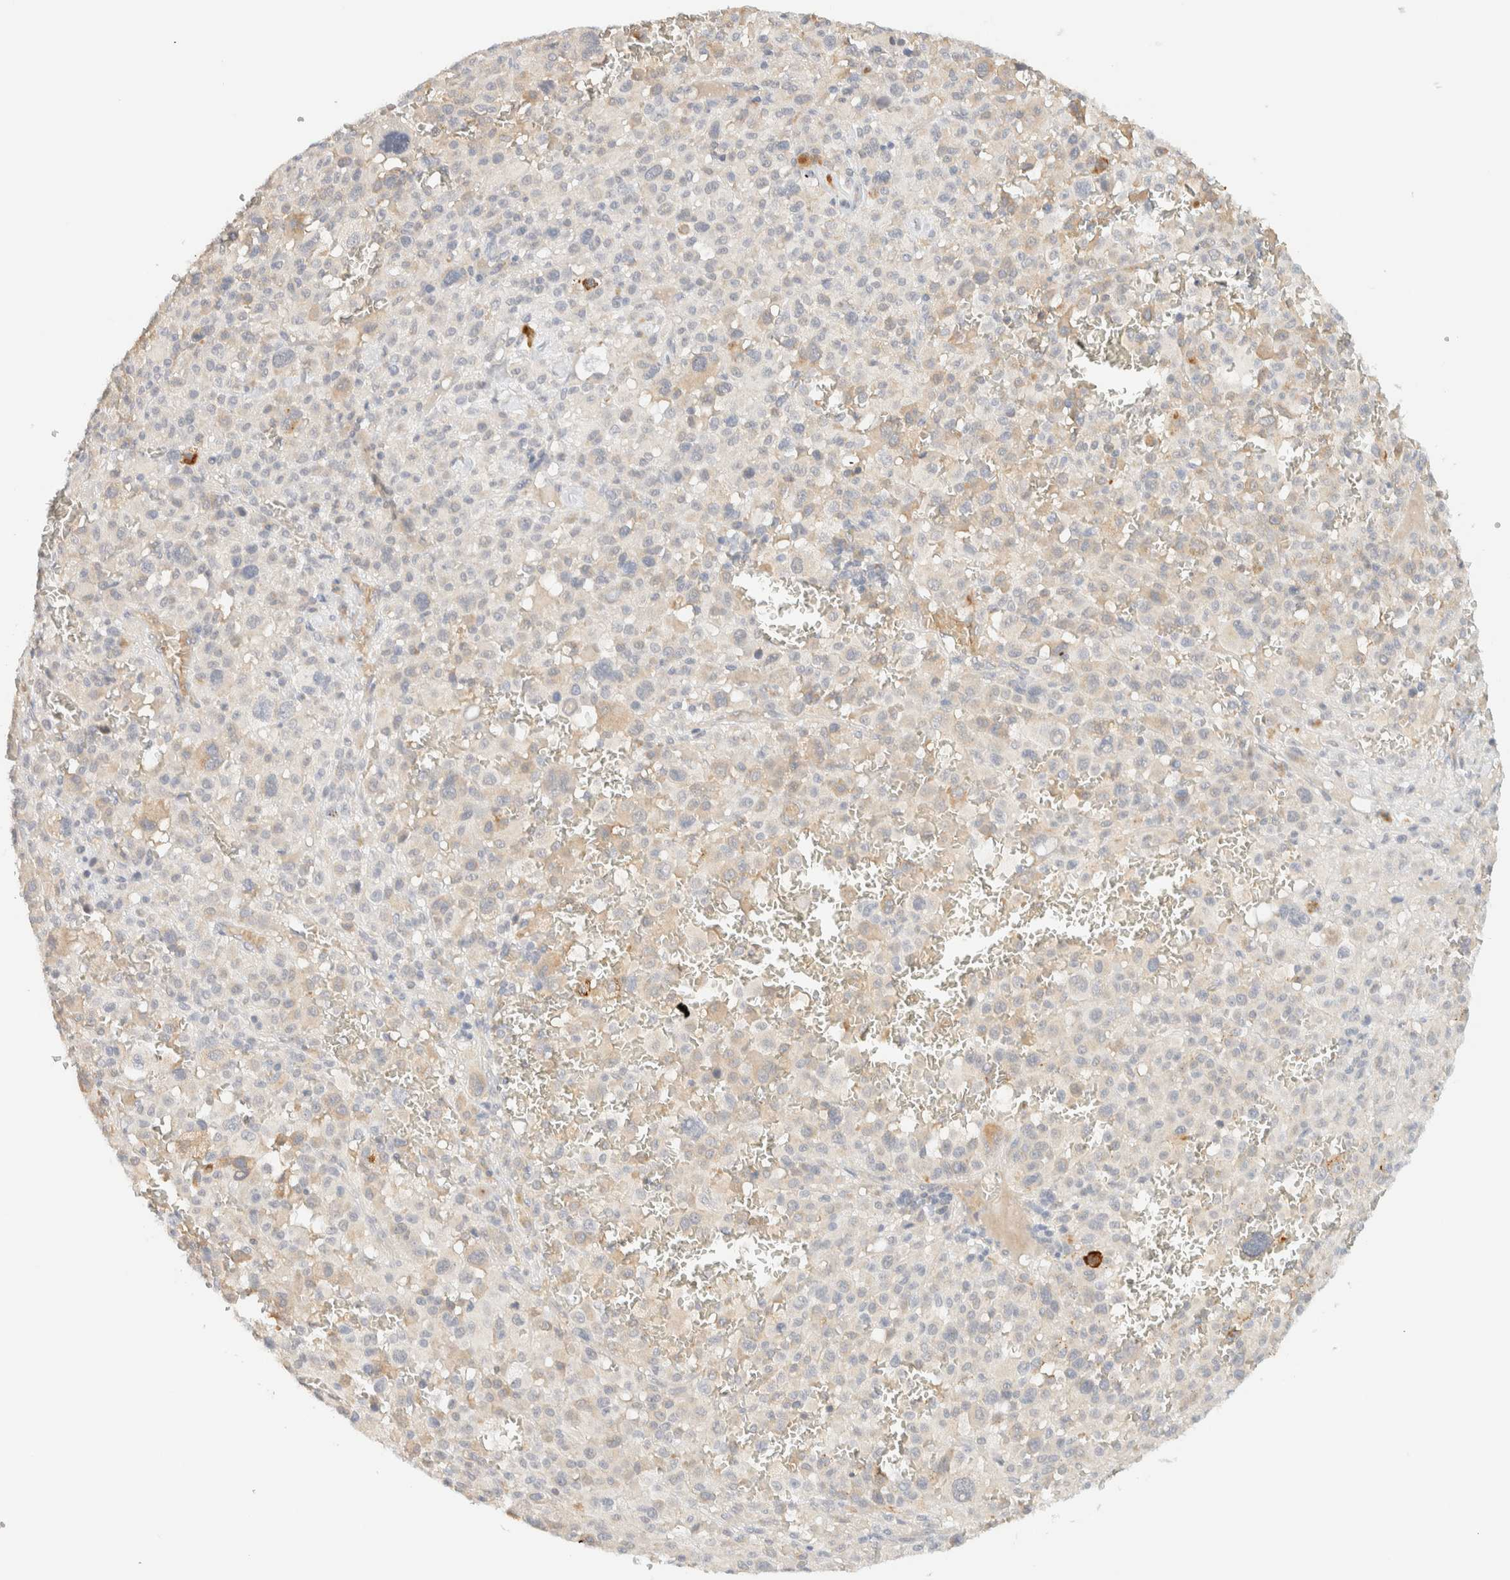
{"staining": {"intensity": "negative", "quantity": "none", "location": "none"}, "tissue": "melanoma", "cell_type": "Tumor cells", "image_type": "cancer", "snomed": [{"axis": "morphology", "description": "Malignant melanoma, Metastatic site"}, {"axis": "topography", "description": "Skin"}], "caption": "Immunohistochemistry photomicrograph of melanoma stained for a protein (brown), which exhibits no positivity in tumor cells.", "gene": "TNK1", "patient": {"sex": "female", "age": 74}}